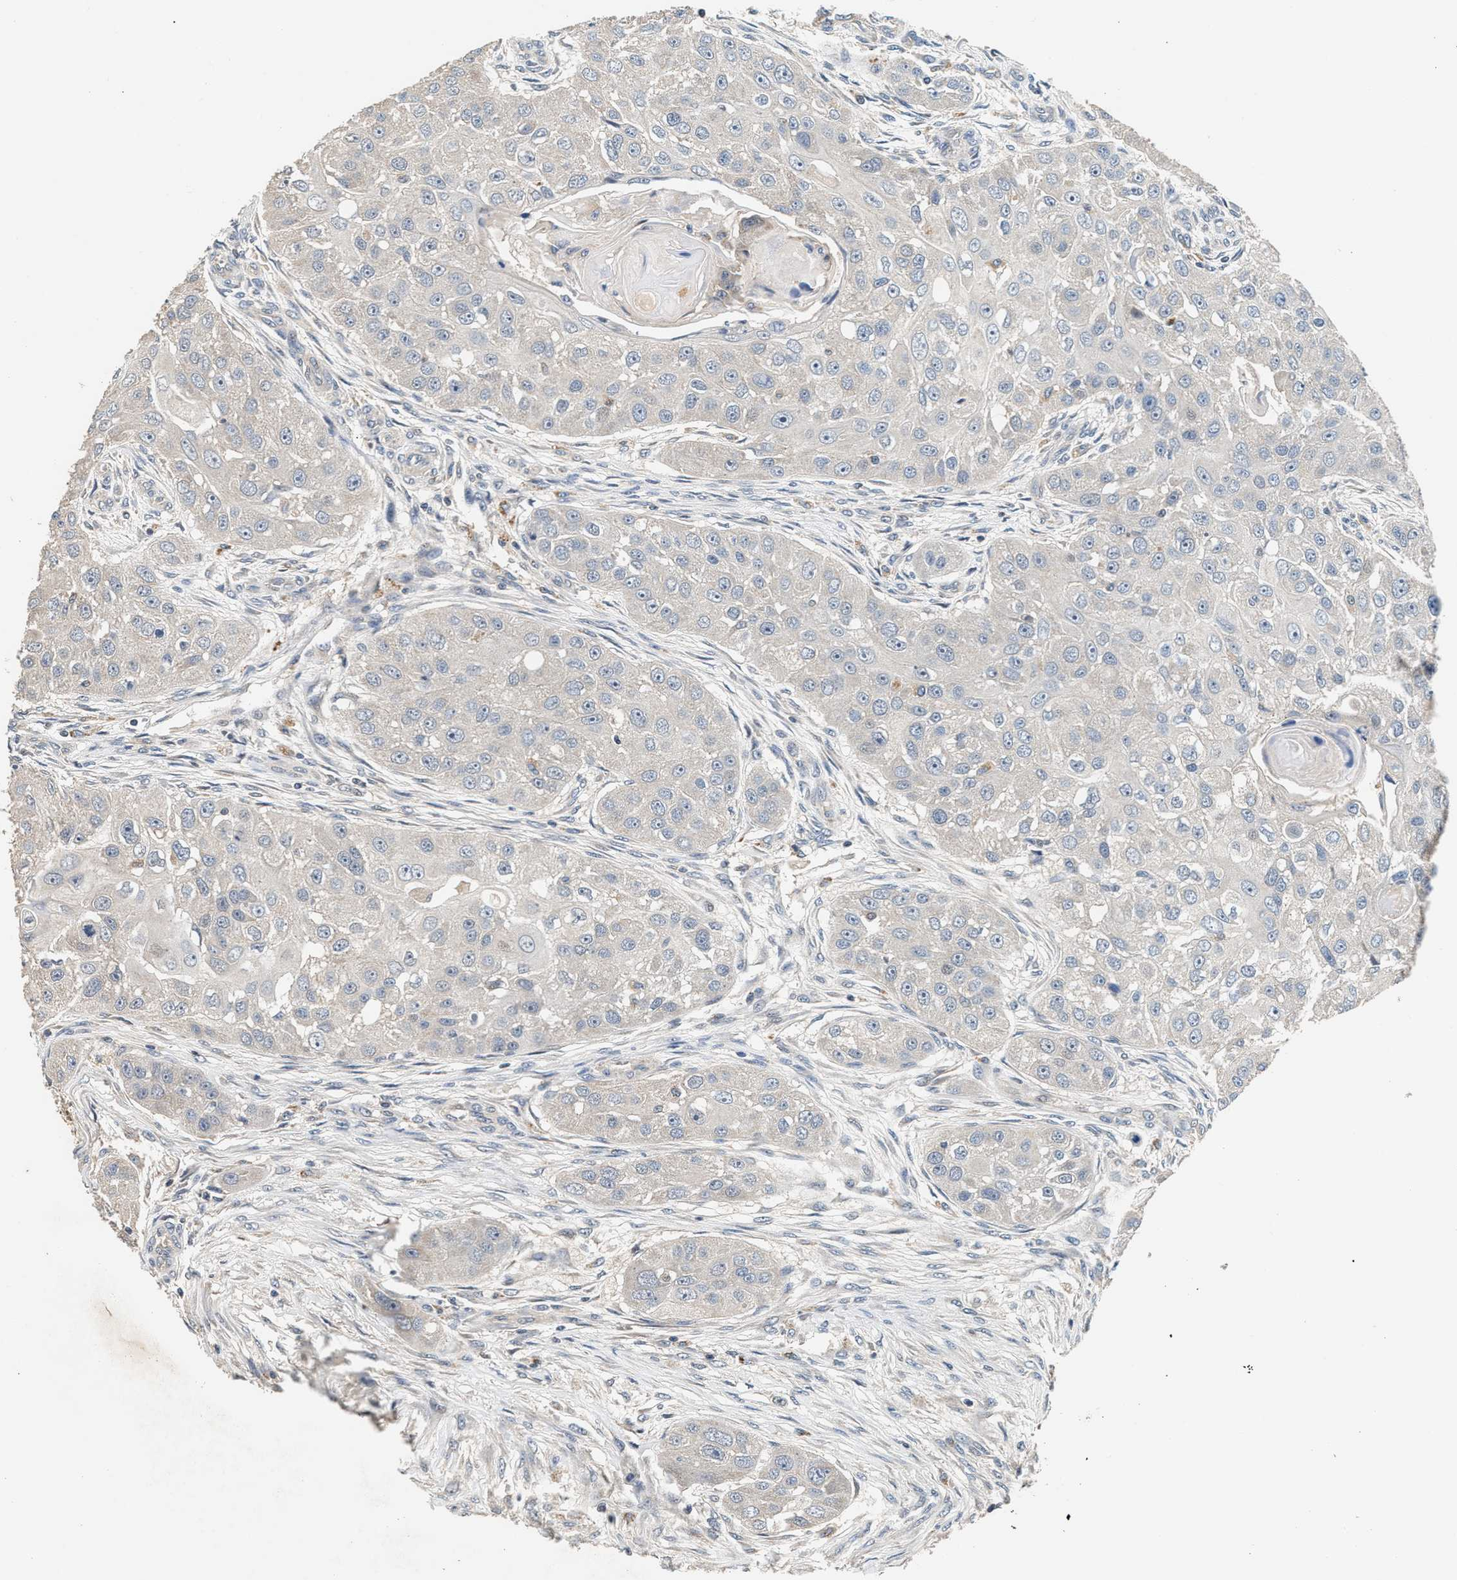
{"staining": {"intensity": "negative", "quantity": "none", "location": "none"}, "tissue": "head and neck cancer", "cell_type": "Tumor cells", "image_type": "cancer", "snomed": [{"axis": "morphology", "description": "Normal tissue, NOS"}, {"axis": "morphology", "description": "Squamous cell carcinoma, NOS"}, {"axis": "topography", "description": "Skeletal muscle"}, {"axis": "topography", "description": "Head-Neck"}], "caption": "This micrograph is of head and neck squamous cell carcinoma stained with immunohistochemistry (IHC) to label a protein in brown with the nuclei are counter-stained blue. There is no positivity in tumor cells.", "gene": "PTGR3", "patient": {"sex": "male", "age": 51}}